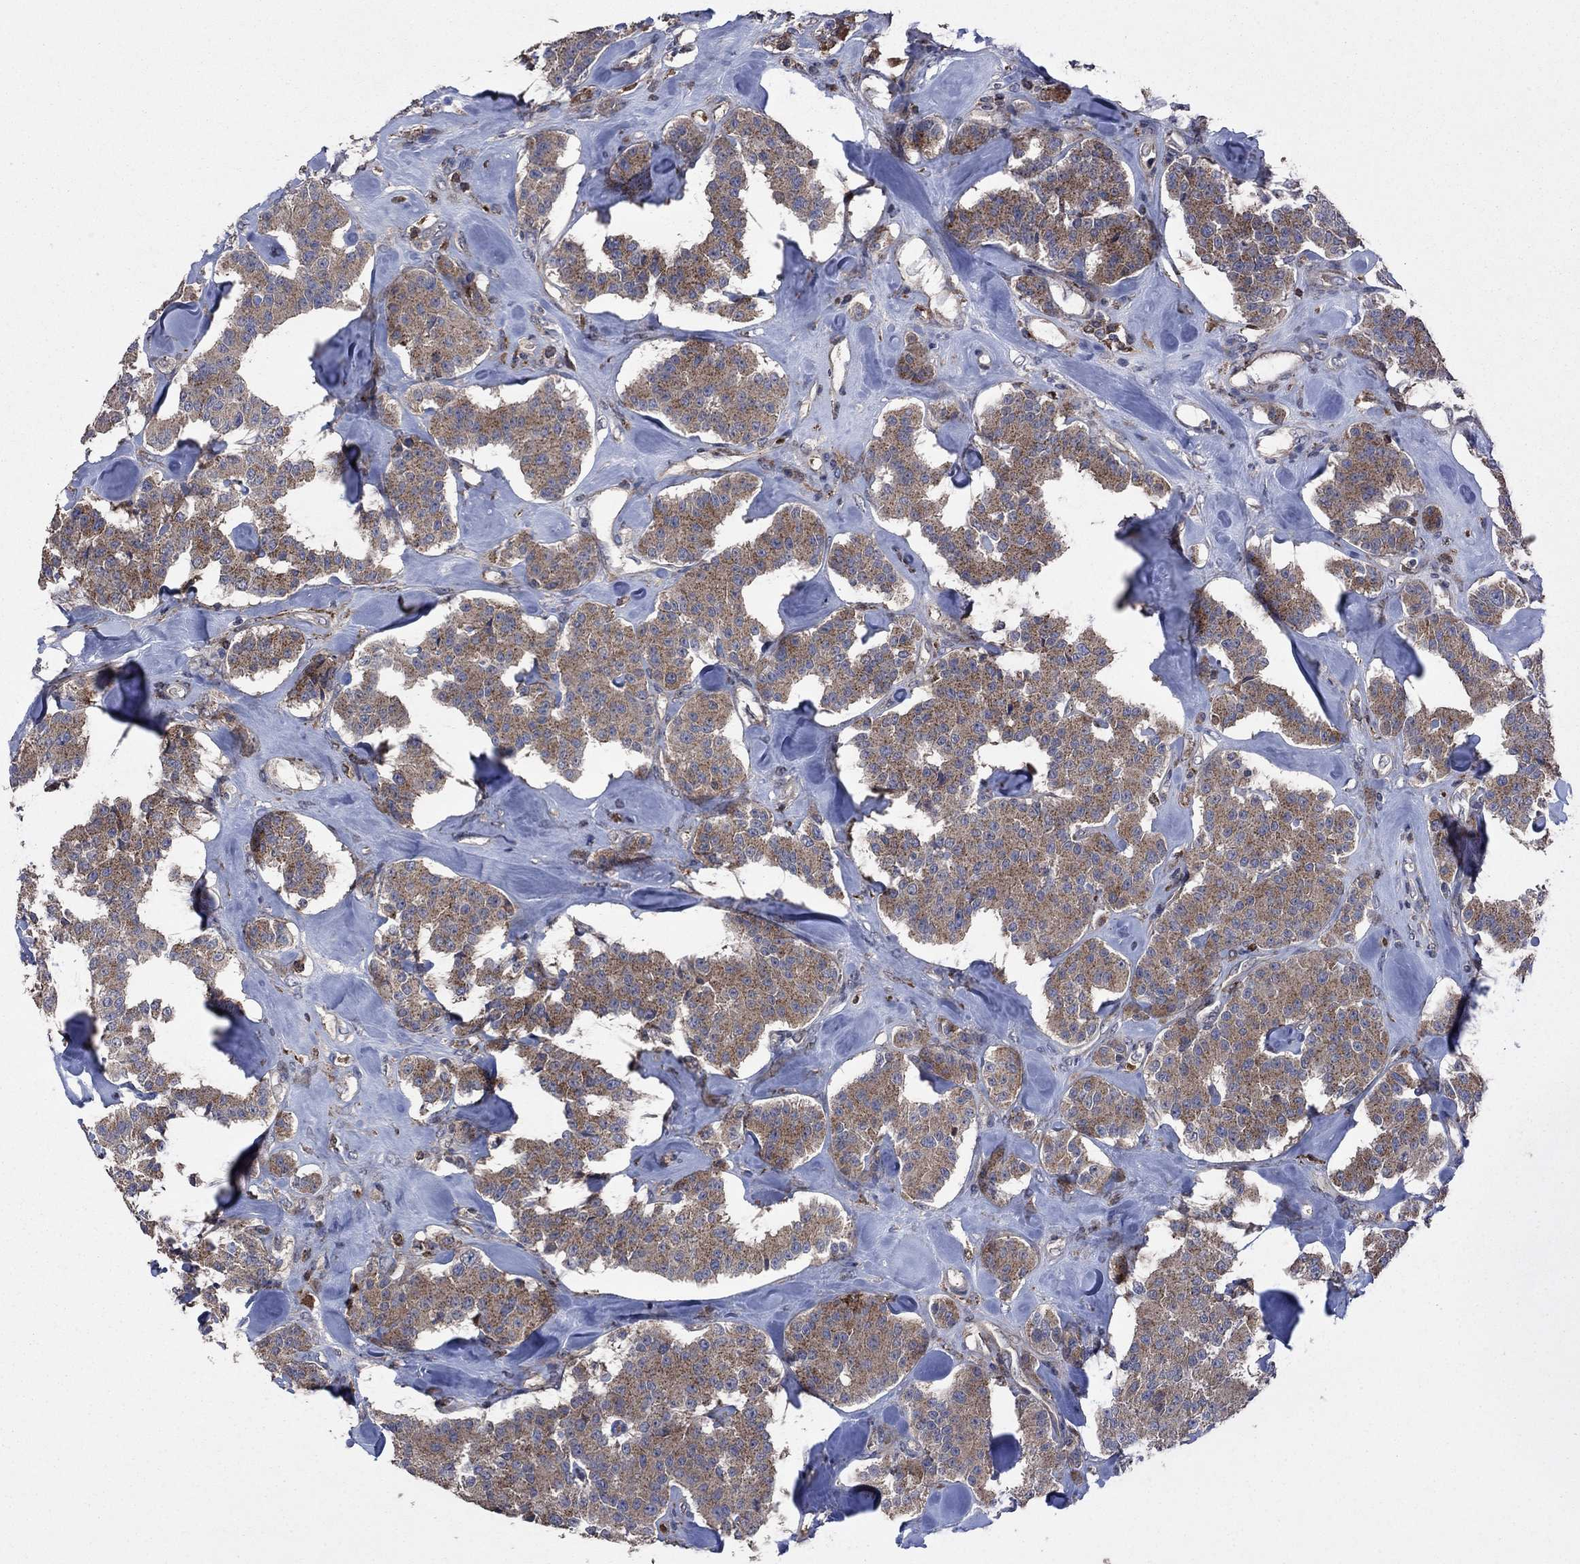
{"staining": {"intensity": "moderate", "quantity": ">75%", "location": "cytoplasmic/membranous"}, "tissue": "carcinoid", "cell_type": "Tumor cells", "image_type": "cancer", "snomed": [{"axis": "morphology", "description": "Carcinoid, malignant, NOS"}, {"axis": "topography", "description": "Pancreas"}], "caption": "The micrograph demonstrates staining of malignant carcinoid, revealing moderate cytoplasmic/membranous protein positivity (brown color) within tumor cells.", "gene": "MEA1", "patient": {"sex": "male", "age": 41}}